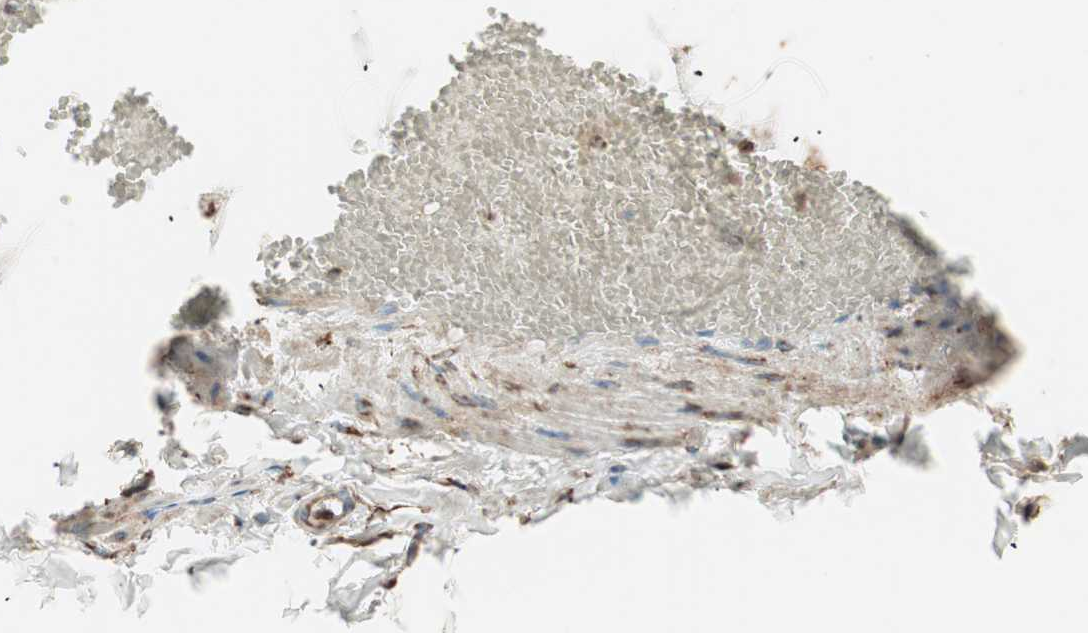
{"staining": {"intensity": "weak", "quantity": ">75%", "location": "cytoplasmic/membranous"}, "tissue": "adipose tissue", "cell_type": "Adipocytes", "image_type": "normal", "snomed": [{"axis": "morphology", "description": "Normal tissue, NOS"}, {"axis": "topography", "description": "Vascular tissue"}], "caption": "This photomicrograph reveals IHC staining of unremarkable human adipose tissue, with low weak cytoplasmic/membranous staining in about >75% of adipocytes.", "gene": "VEGFA", "patient": {"sex": "male", "age": 41}}